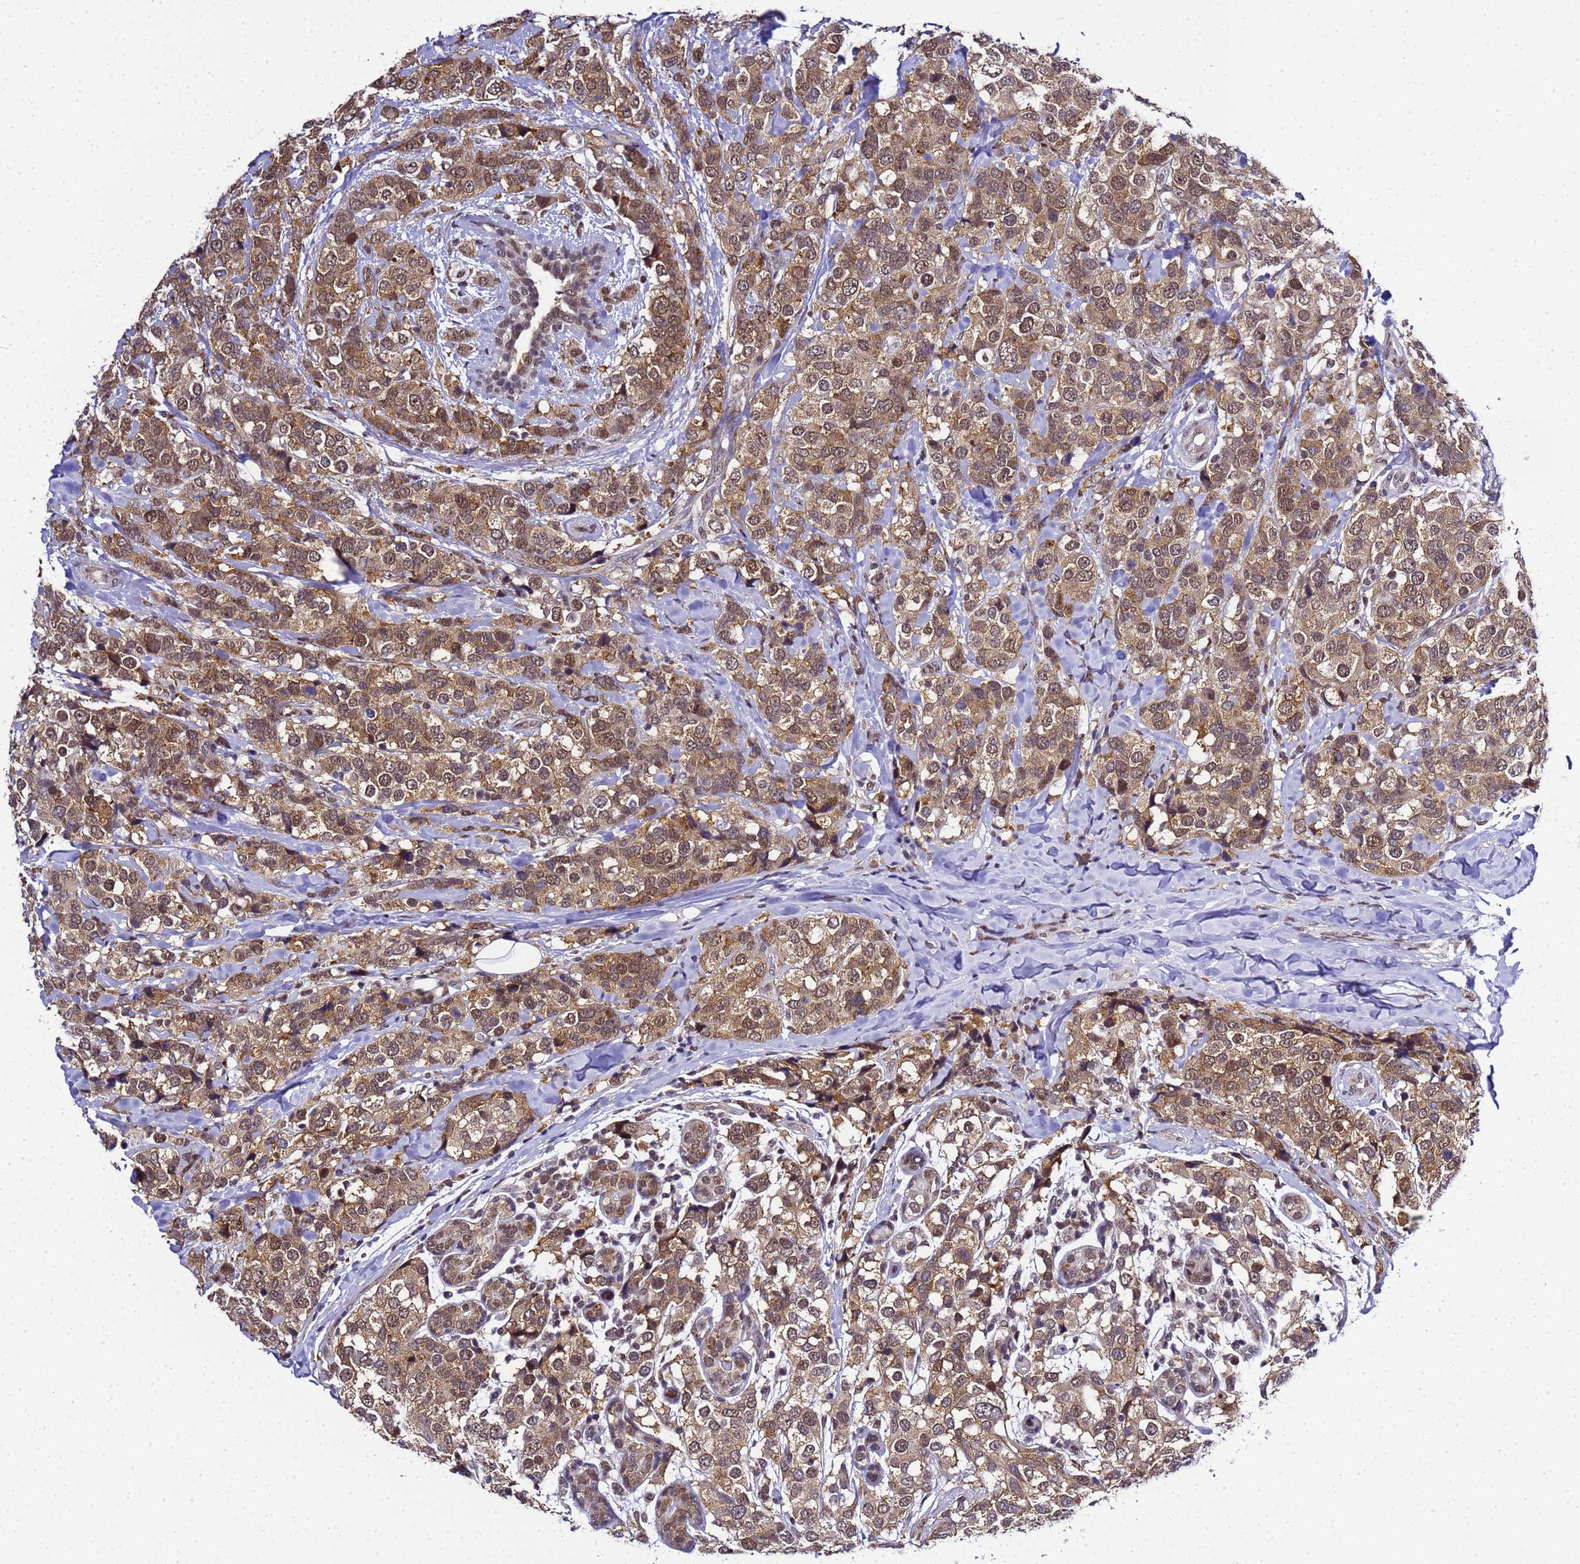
{"staining": {"intensity": "moderate", "quantity": ">75%", "location": "cytoplasmic/membranous,nuclear"}, "tissue": "breast cancer", "cell_type": "Tumor cells", "image_type": "cancer", "snomed": [{"axis": "morphology", "description": "Lobular carcinoma"}, {"axis": "topography", "description": "Breast"}], "caption": "An image of breast lobular carcinoma stained for a protein displays moderate cytoplasmic/membranous and nuclear brown staining in tumor cells.", "gene": "SMN1", "patient": {"sex": "female", "age": 59}}